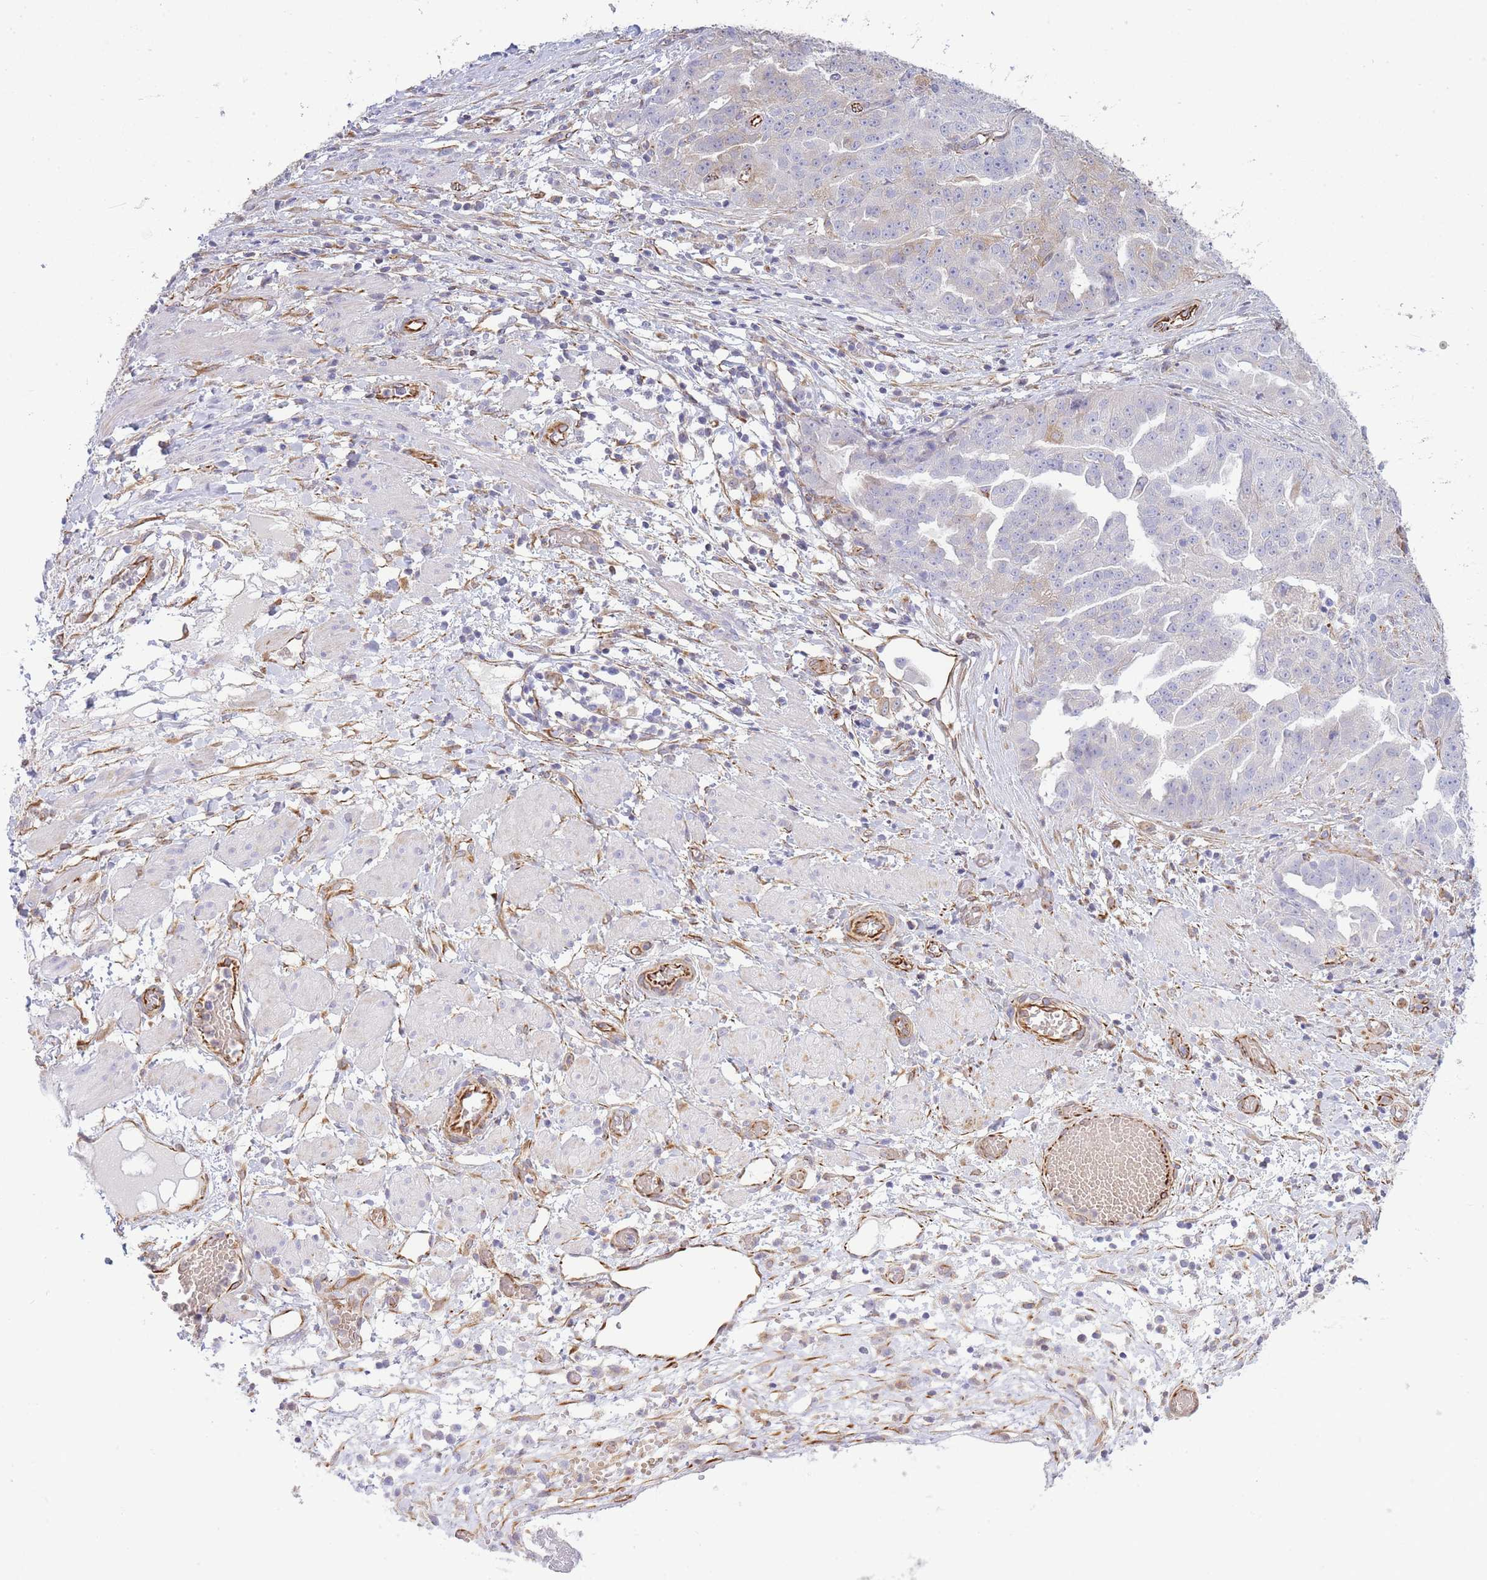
{"staining": {"intensity": "negative", "quantity": "none", "location": "none"}, "tissue": "ovarian cancer", "cell_type": "Tumor cells", "image_type": "cancer", "snomed": [{"axis": "morphology", "description": "Cystadenocarcinoma, serous, NOS"}, {"axis": "topography", "description": "Ovary"}], "caption": "IHC photomicrograph of human serous cystadenocarcinoma (ovarian) stained for a protein (brown), which reveals no positivity in tumor cells. (Stains: DAB immunohistochemistry with hematoxylin counter stain, Microscopy: brightfield microscopy at high magnification).", "gene": "ECPAS", "patient": {"sex": "female", "age": 58}}